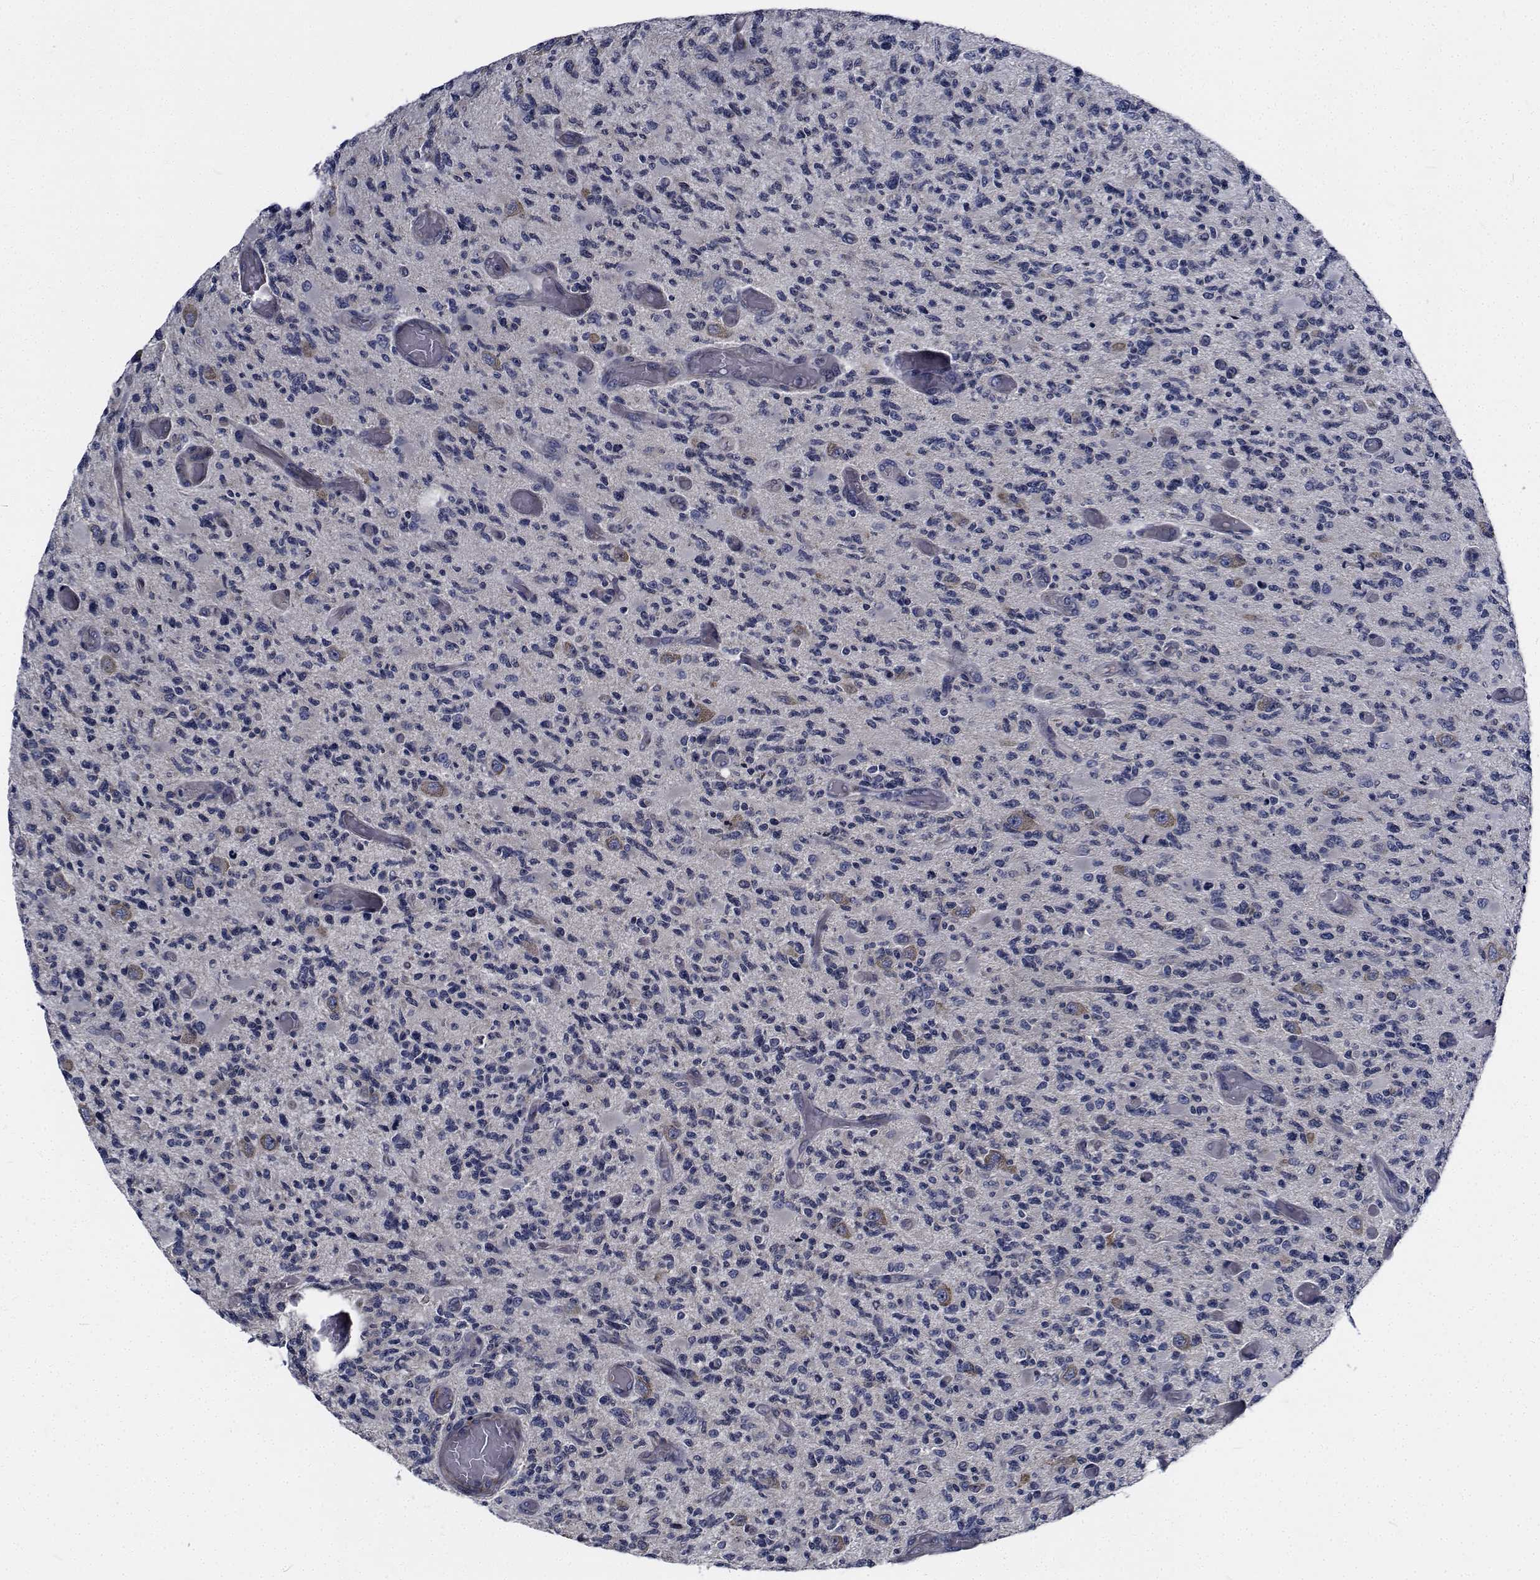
{"staining": {"intensity": "negative", "quantity": "none", "location": "none"}, "tissue": "glioma", "cell_type": "Tumor cells", "image_type": "cancer", "snomed": [{"axis": "morphology", "description": "Glioma, malignant, High grade"}, {"axis": "topography", "description": "Brain"}], "caption": "High-grade glioma (malignant) was stained to show a protein in brown. There is no significant positivity in tumor cells.", "gene": "TTBK1", "patient": {"sex": "female", "age": 63}}